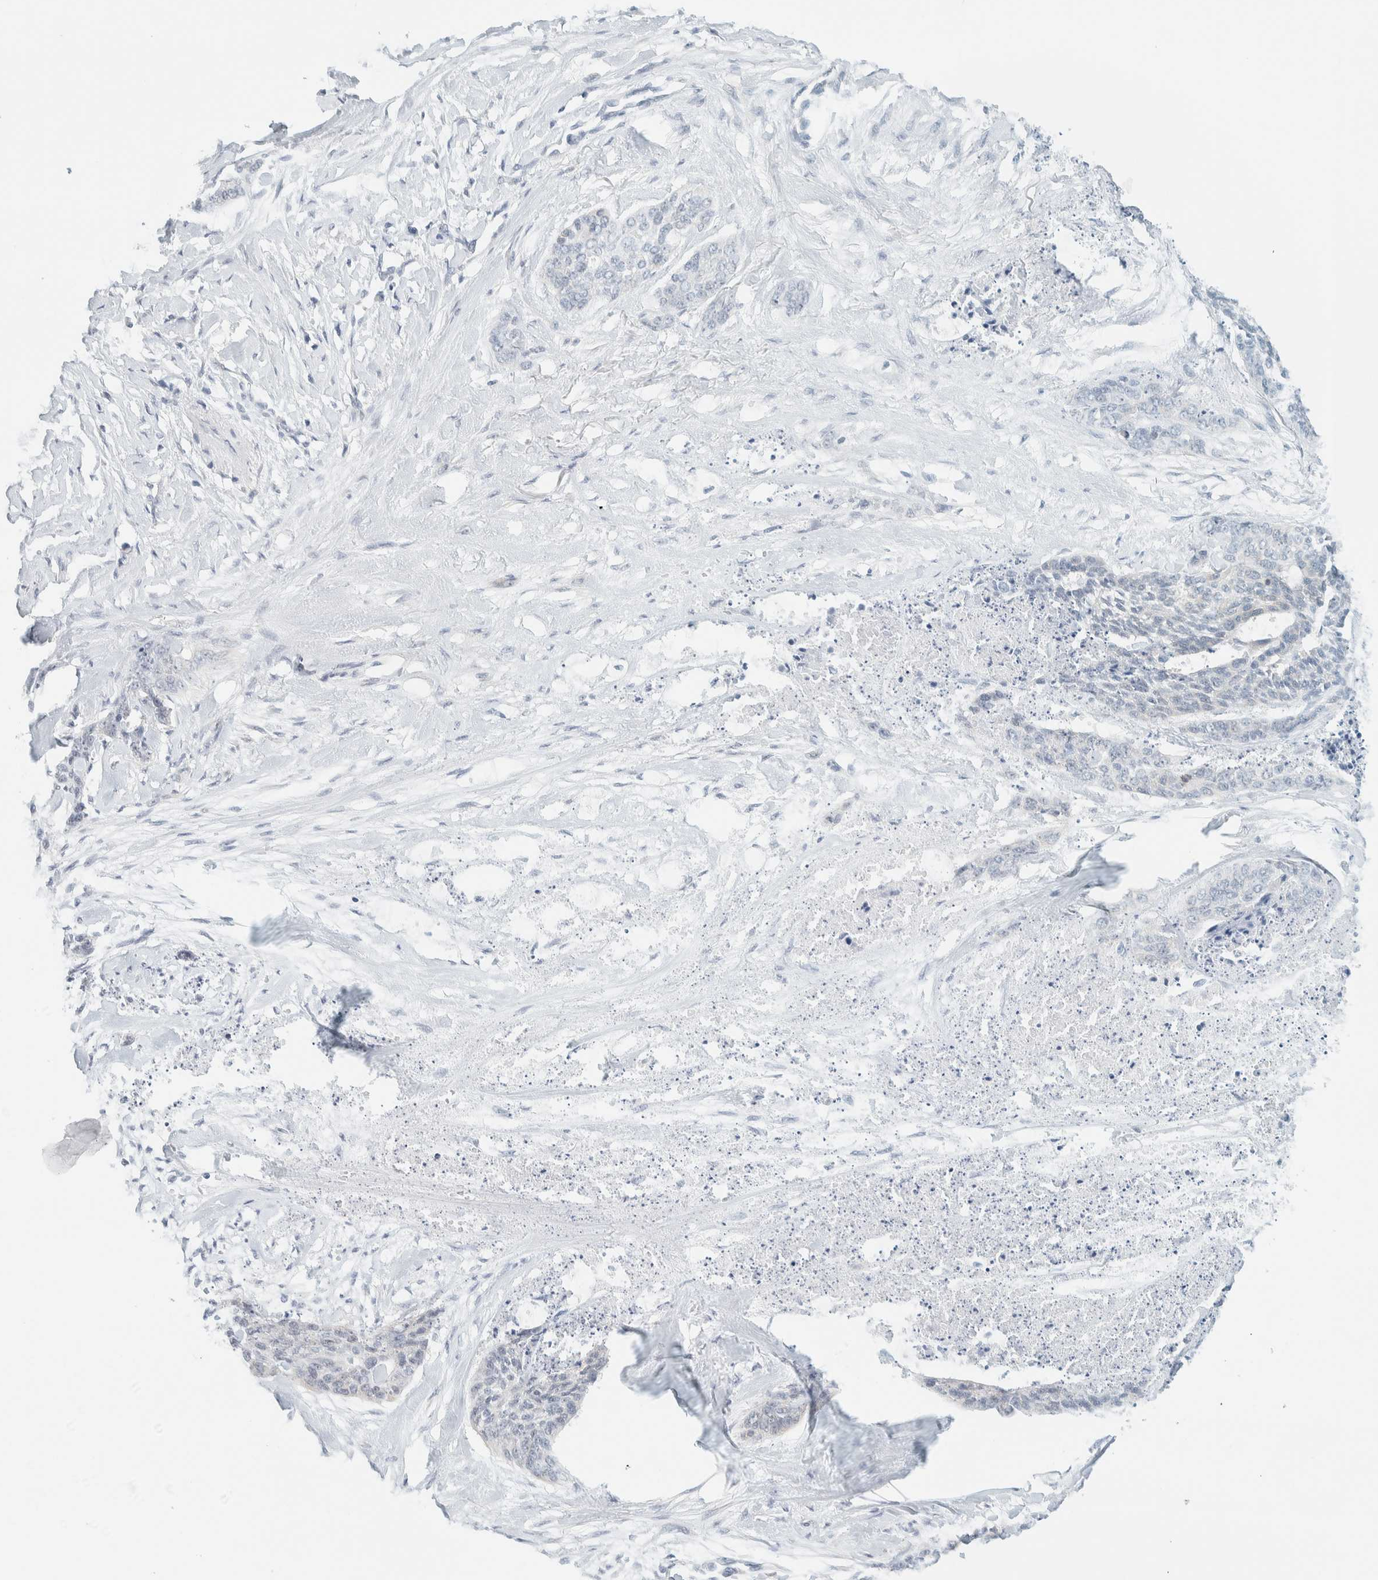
{"staining": {"intensity": "negative", "quantity": "none", "location": "none"}, "tissue": "skin cancer", "cell_type": "Tumor cells", "image_type": "cancer", "snomed": [{"axis": "morphology", "description": "Basal cell carcinoma"}, {"axis": "topography", "description": "Skin"}], "caption": "Skin cancer was stained to show a protein in brown. There is no significant expression in tumor cells.", "gene": "NDE1", "patient": {"sex": "female", "age": 64}}